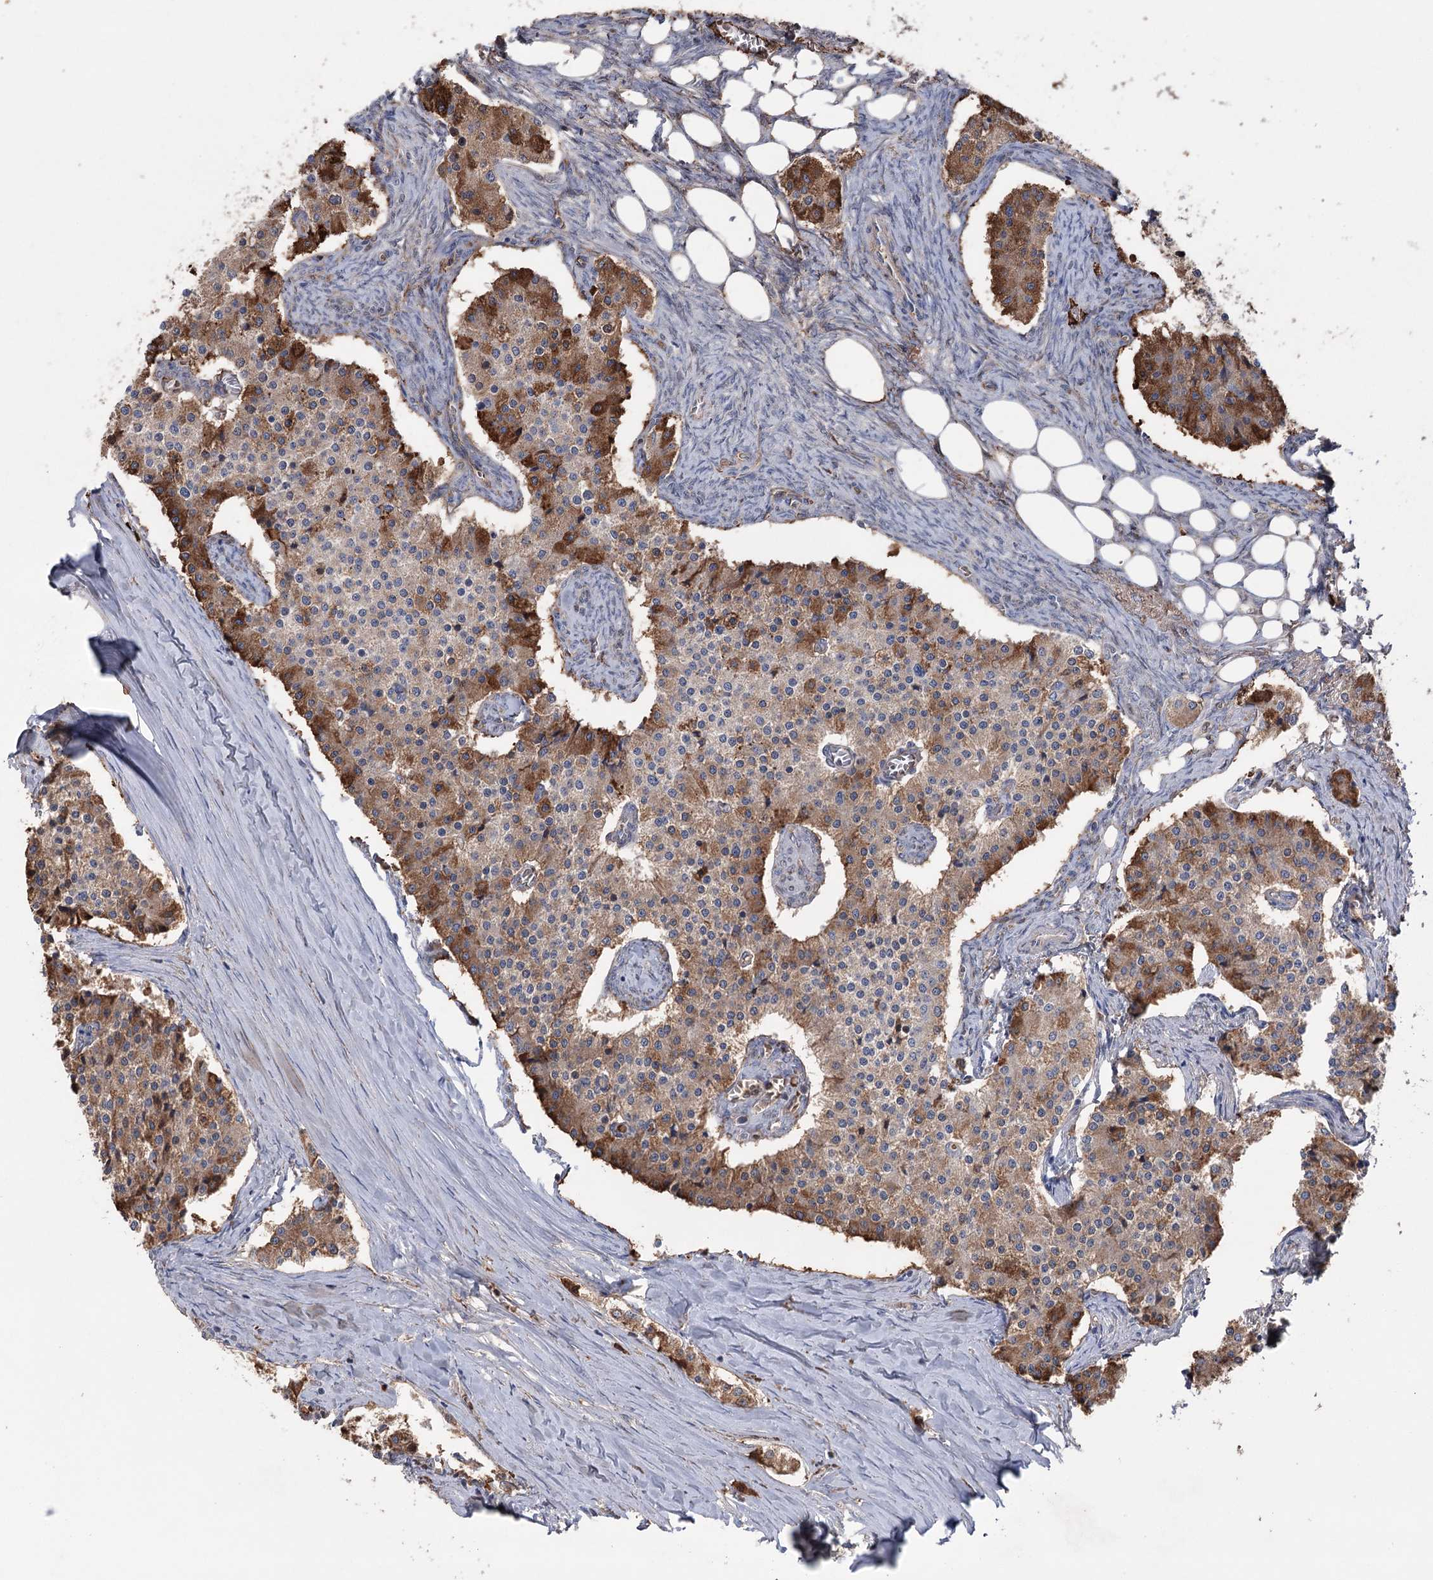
{"staining": {"intensity": "moderate", "quantity": ">75%", "location": "cytoplasmic/membranous"}, "tissue": "carcinoid", "cell_type": "Tumor cells", "image_type": "cancer", "snomed": [{"axis": "morphology", "description": "Carcinoid, malignant, NOS"}, {"axis": "topography", "description": "Colon"}], "caption": "There is medium levels of moderate cytoplasmic/membranous staining in tumor cells of carcinoid, as demonstrated by immunohistochemical staining (brown color).", "gene": "MTCH2", "patient": {"sex": "female", "age": 52}}